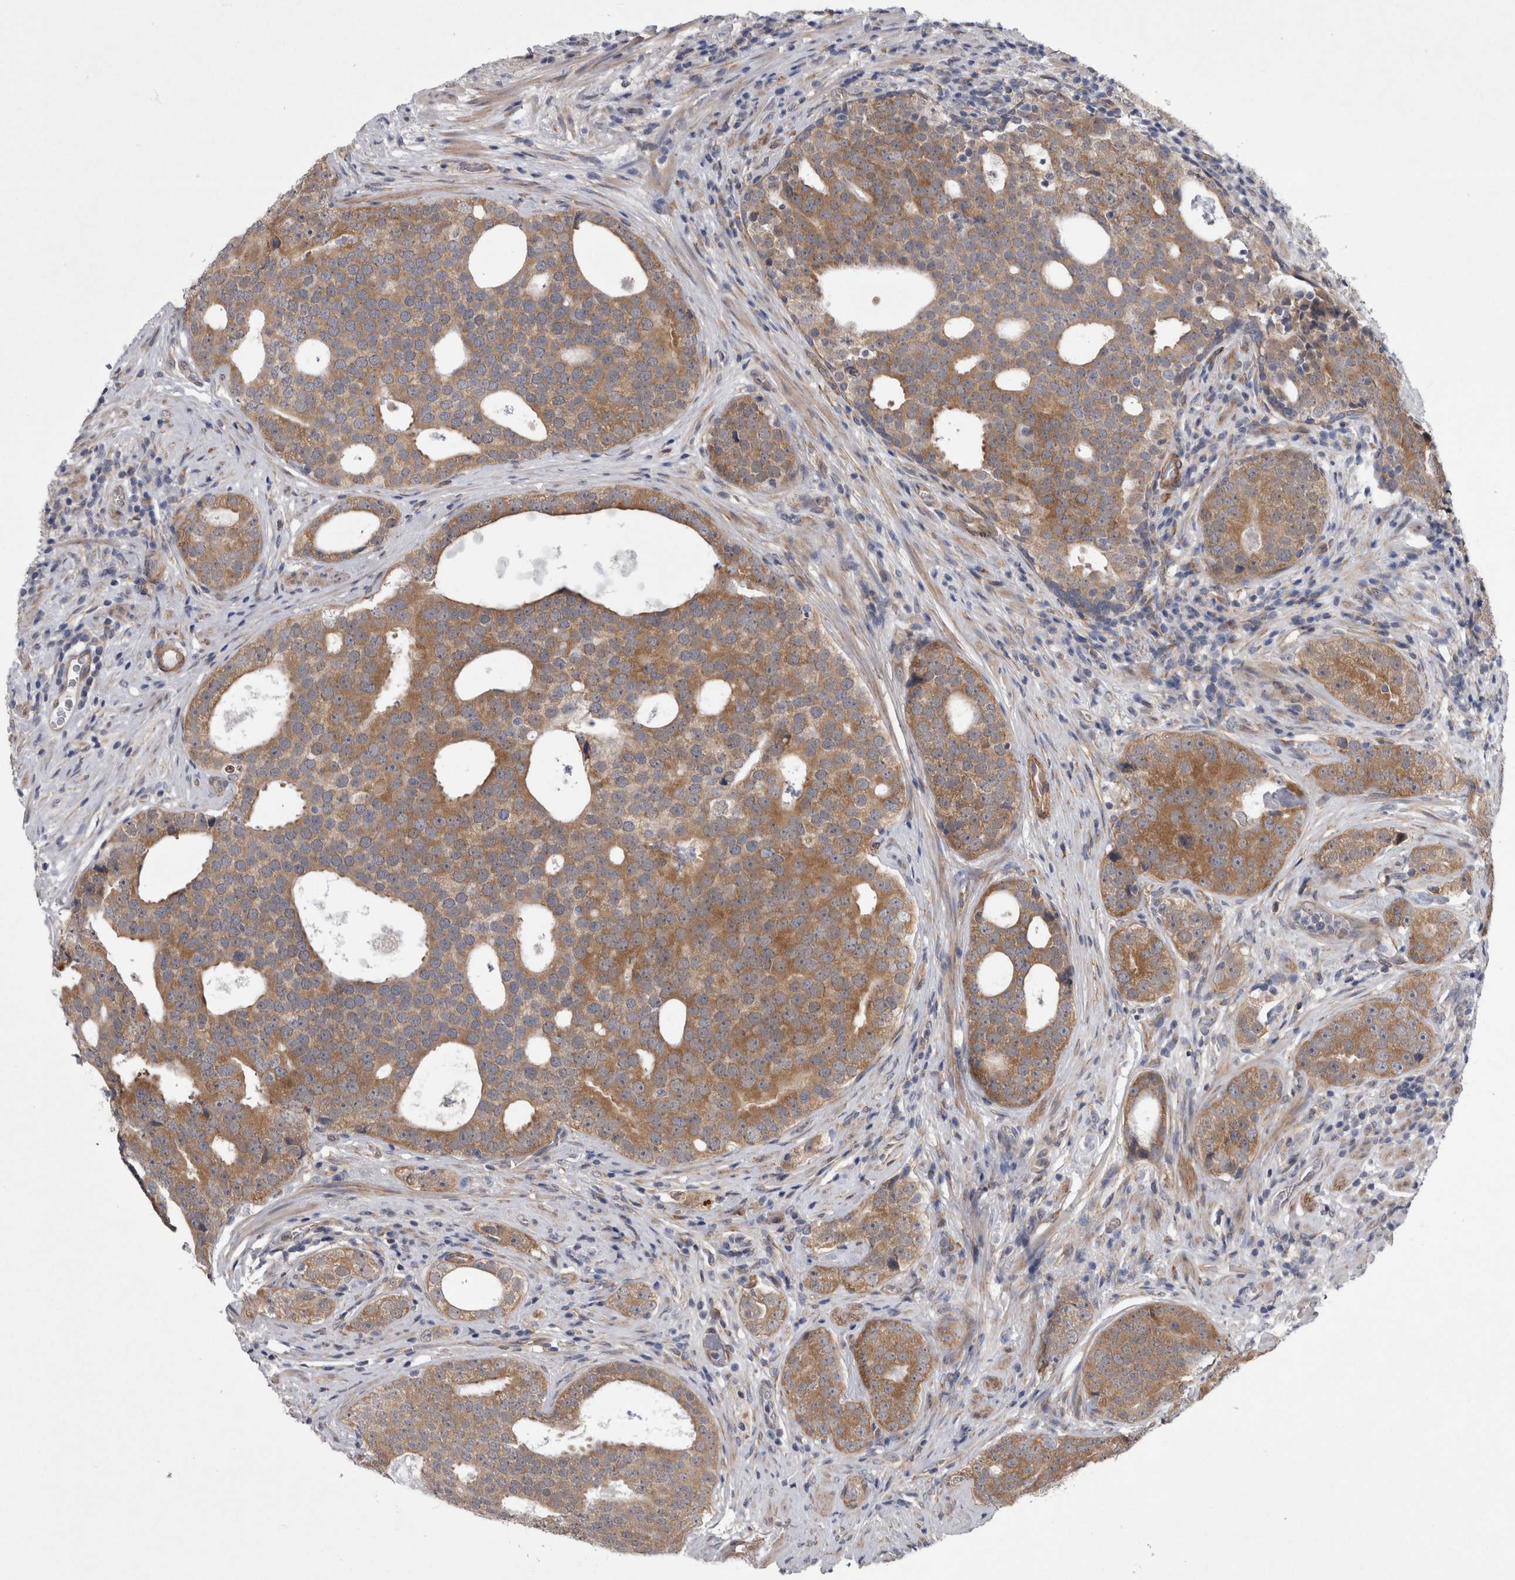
{"staining": {"intensity": "moderate", "quantity": ">75%", "location": "cytoplasmic/membranous"}, "tissue": "prostate cancer", "cell_type": "Tumor cells", "image_type": "cancer", "snomed": [{"axis": "morphology", "description": "Adenocarcinoma, High grade"}, {"axis": "topography", "description": "Prostate"}], "caption": "High-power microscopy captured an IHC histopathology image of prostate cancer, revealing moderate cytoplasmic/membranous staining in about >75% of tumor cells.", "gene": "DDX6", "patient": {"sex": "male", "age": 56}}